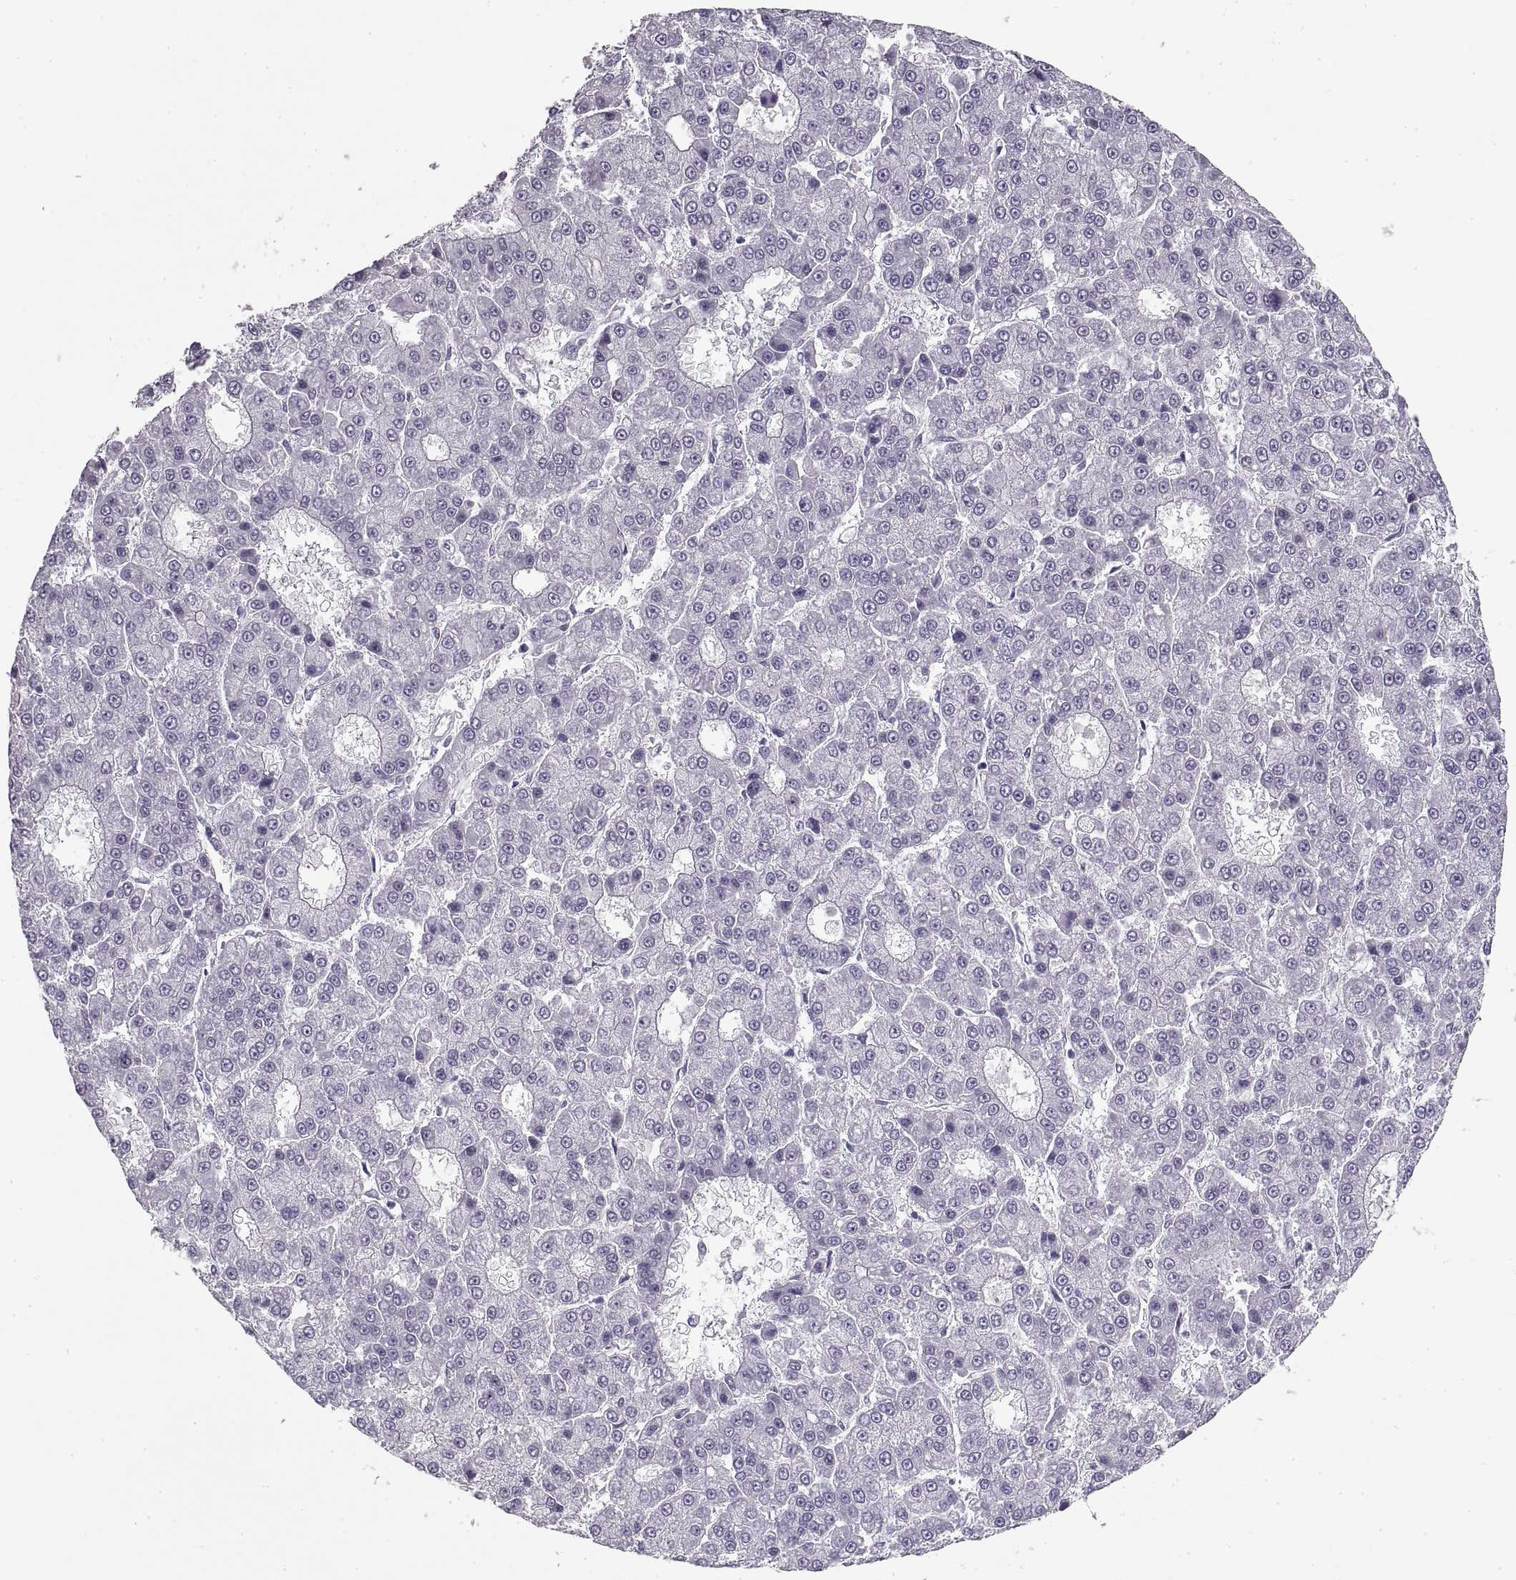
{"staining": {"intensity": "negative", "quantity": "none", "location": "none"}, "tissue": "liver cancer", "cell_type": "Tumor cells", "image_type": "cancer", "snomed": [{"axis": "morphology", "description": "Carcinoma, Hepatocellular, NOS"}, {"axis": "topography", "description": "Liver"}], "caption": "IHC of human liver cancer shows no positivity in tumor cells.", "gene": "NANOS3", "patient": {"sex": "male", "age": 70}}